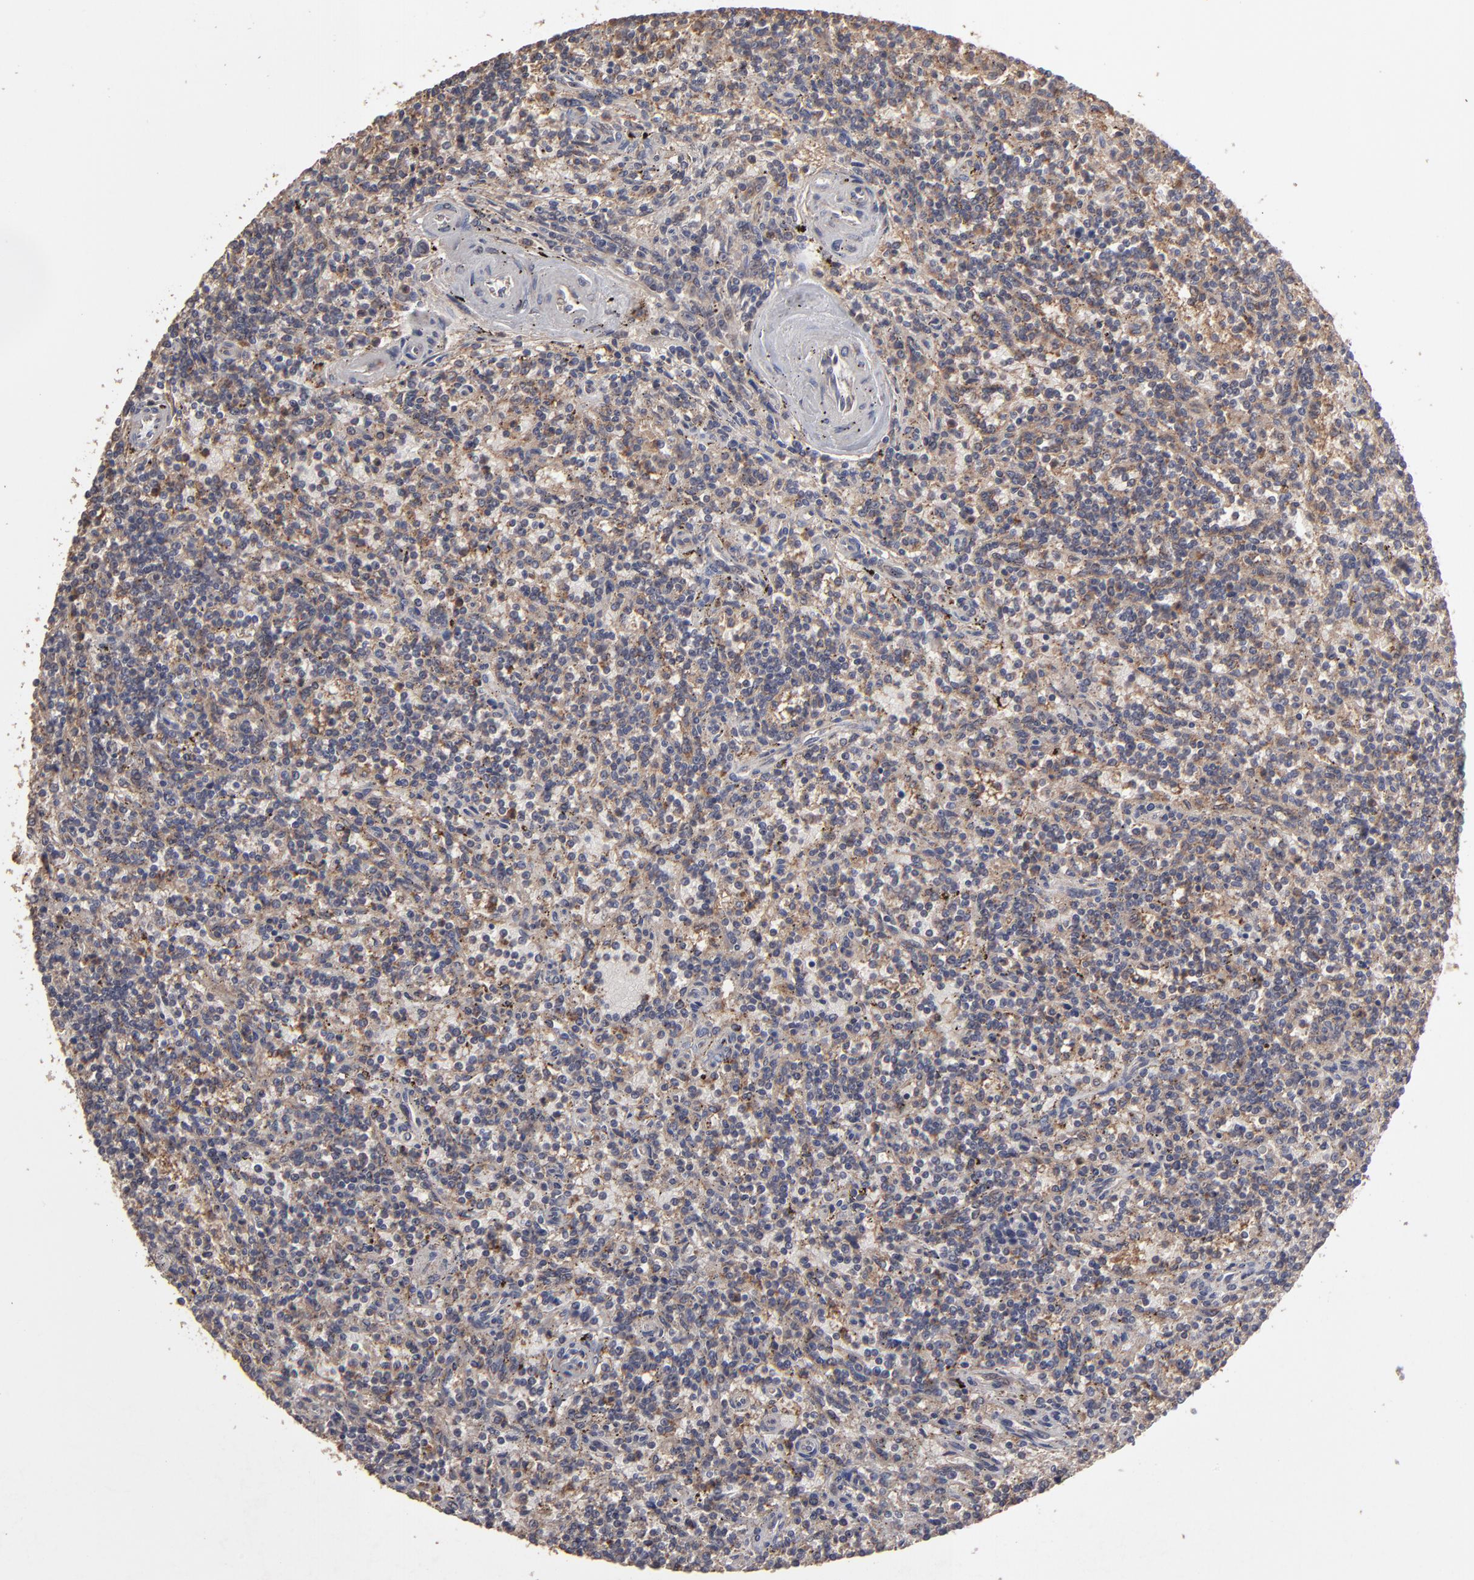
{"staining": {"intensity": "negative", "quantity": "none", "location": "none"}, "tissue": "lymphoma", "cell_type": "Tumor cells", "image_type": "cancer", "snomed": [{"axis": "morphology", "description": "Malignant lymphoma, non-Hodgkin's type, Low grade"}, {"axis": "topography", "description": "Spleen"}], "caption": "Image shows no protein positivity in tumor cells of low-grade malignant lymphoma, non-Hodgkin's type tissue.", "gene": "MMP2", "patient": {"sex": "male", "age": 73}}